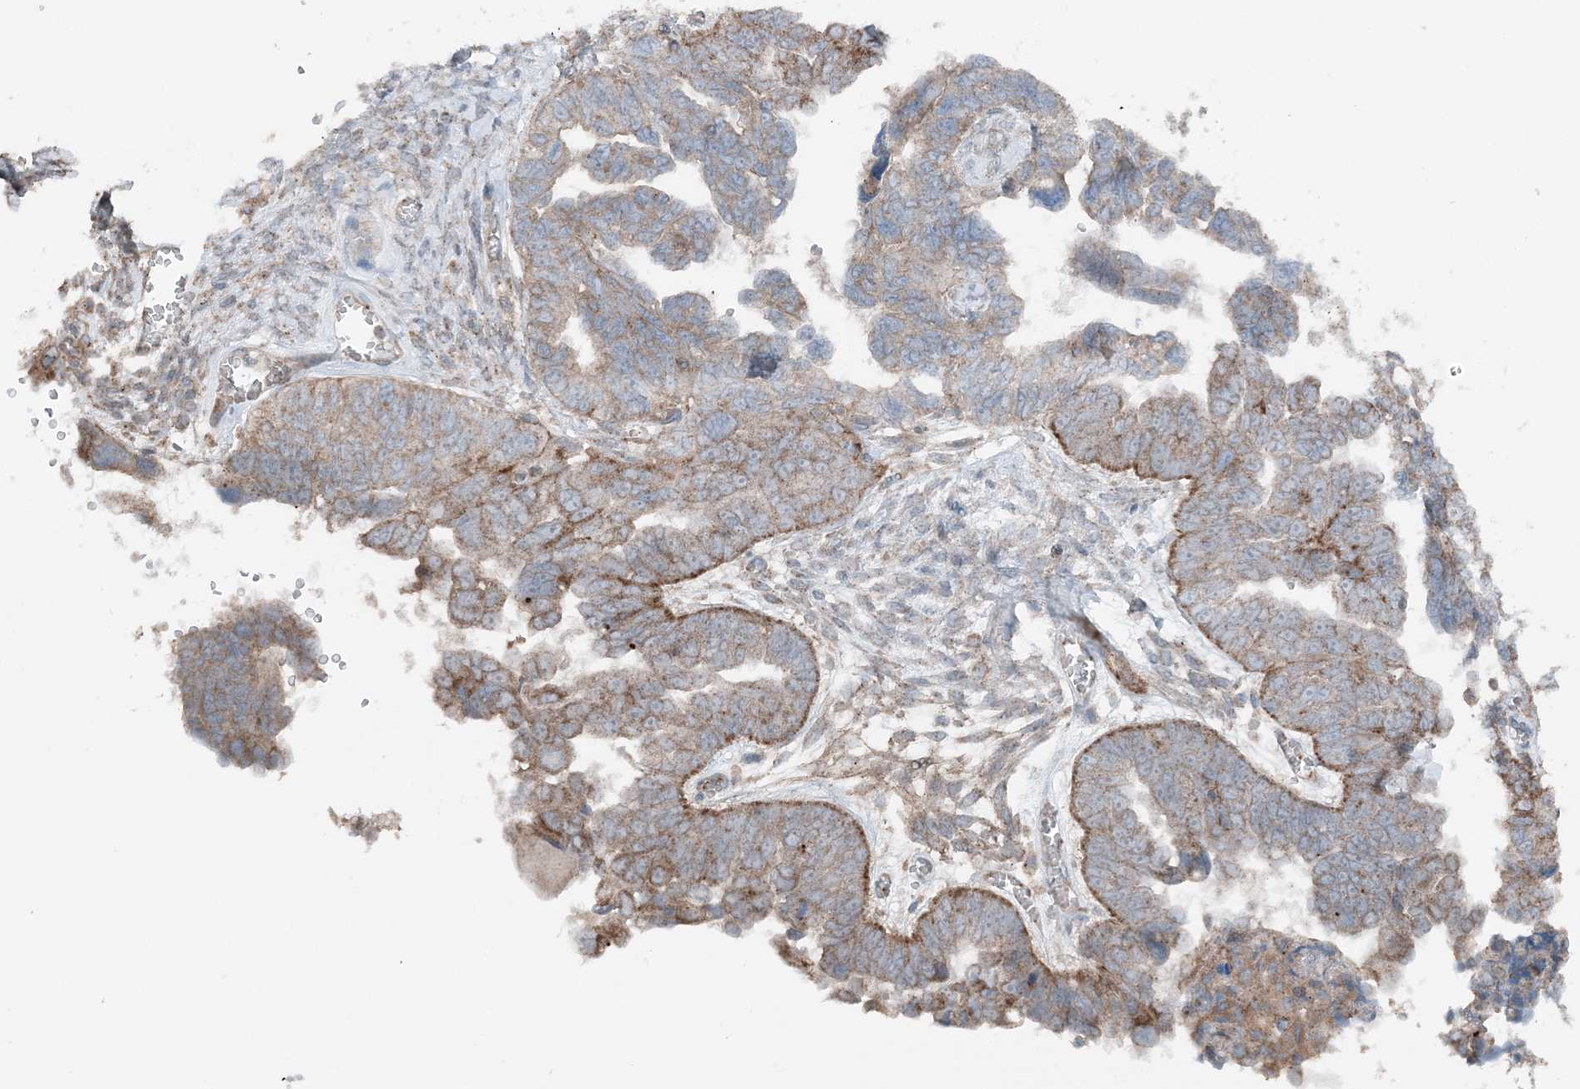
{"staining": {"intensity": "moderate", "quantity": ">75%", "location": "cytoplasmic/membranous"}, "tissue": "ovarian cancer", "cell_type": "Tumor cells", "image_type": "cancer", "snomed": [{"axis": "morphology", "description": "Cystadenocarcinoma, serous, NOS"}, {"axis": "topography", "description": "Ovary"}], "caption": "Approximately >75% of tumor cells in ovarian cancer display moderate cytoplasmic/membranous protein positivity as visualized by brown immunohistochemical staining.", "gene": "KY", "patient": {"sex": "female", "age": 79}}